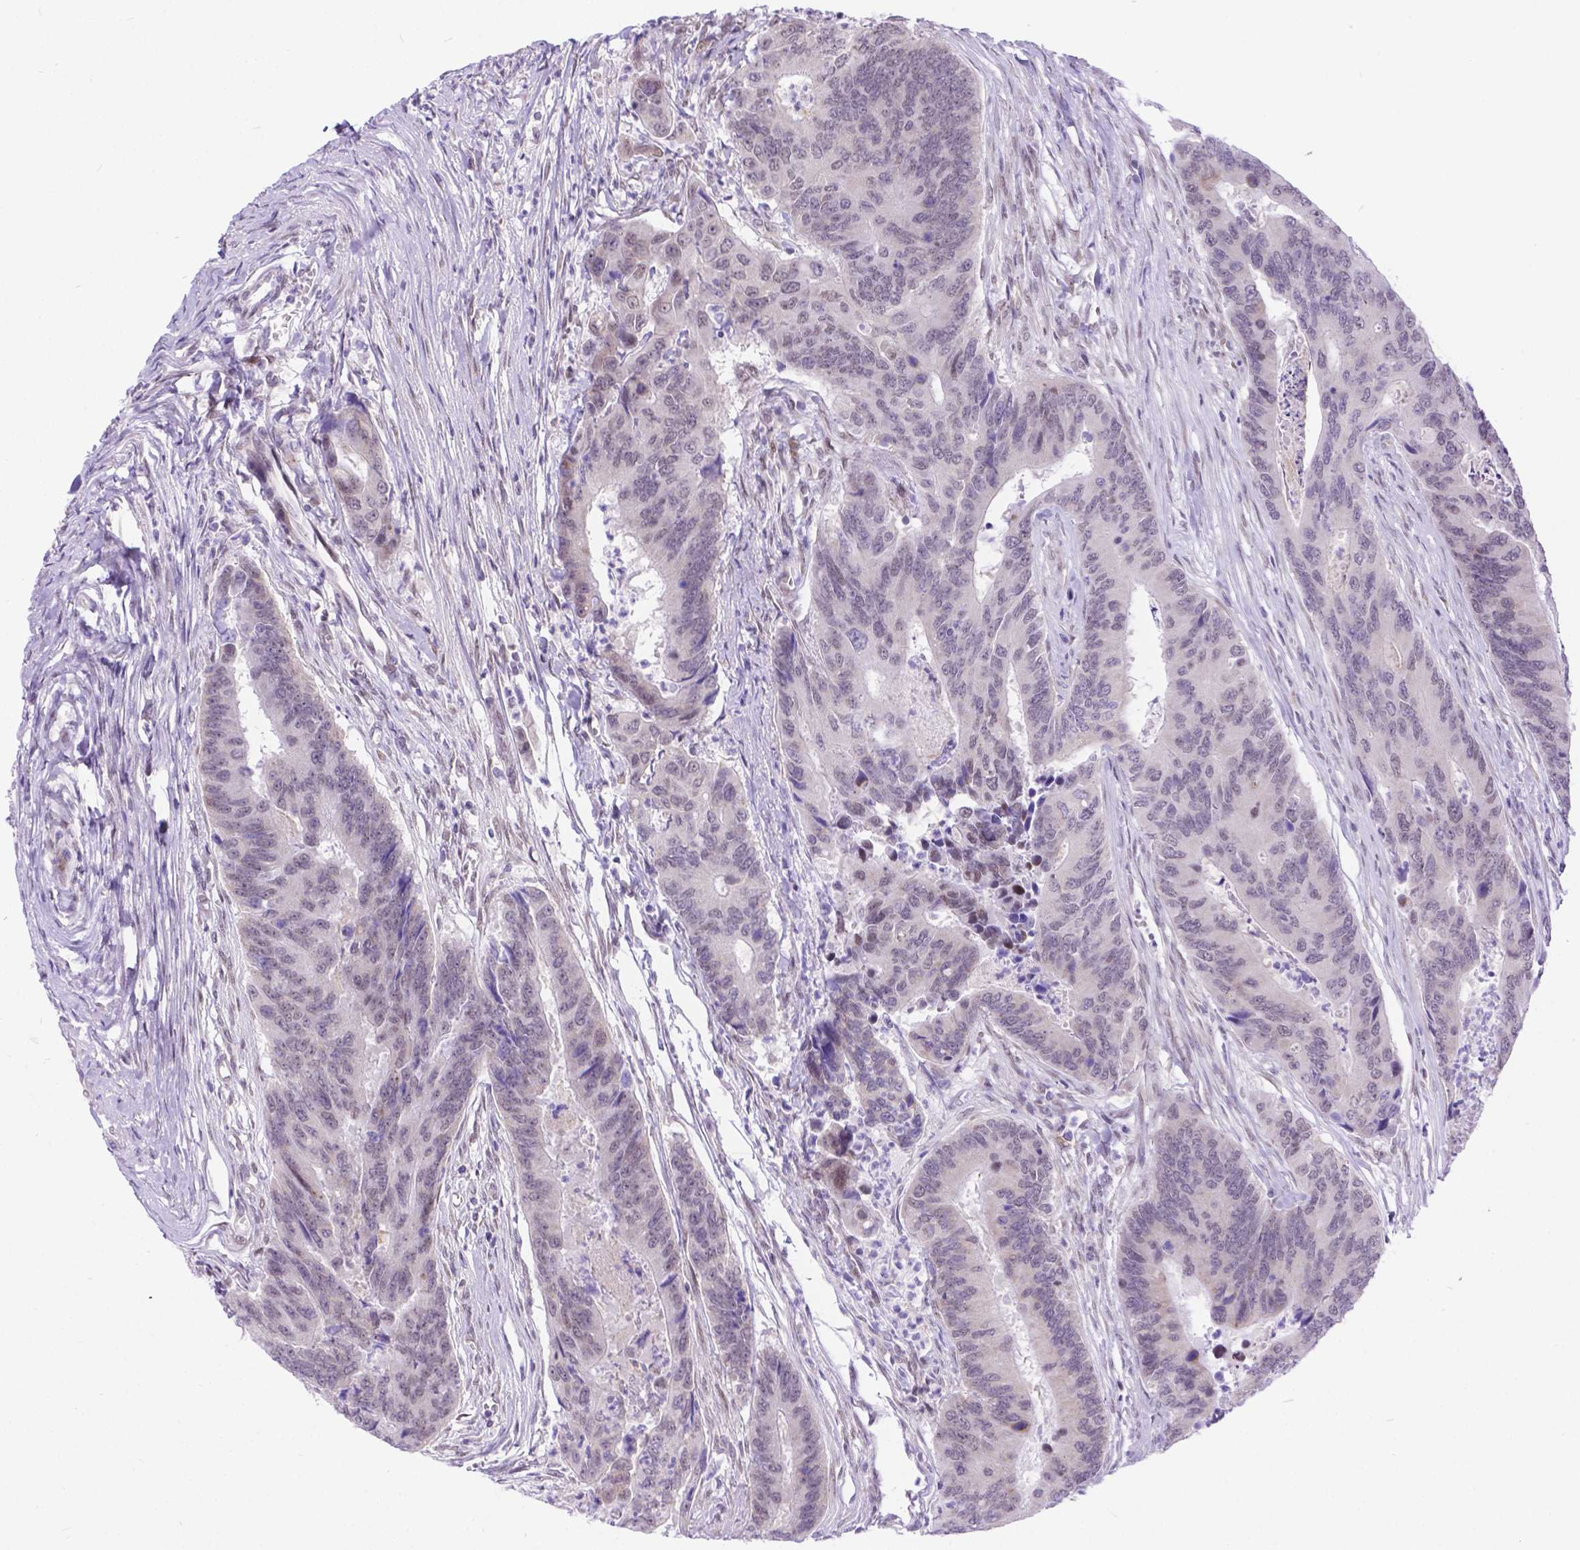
{"staining": {"intensity": "weak", "quantity": "<25%", "location": "nuclear"}, "tissue": "colorectal cancer", "cell_type": "Tumor cells", "image_type": "cancer", "snomed": [{"axis": "morphology", "description": "Adenocarcinoma, NOS"}, {"axis": "topography", "description": "Colon"}], "caption": "Image shows no protein staining in tumor cells of adenocarcinoma (colorectal) tissue.", "gene": "FAM124B", "patient": {"sex": "female", "age": 67}}